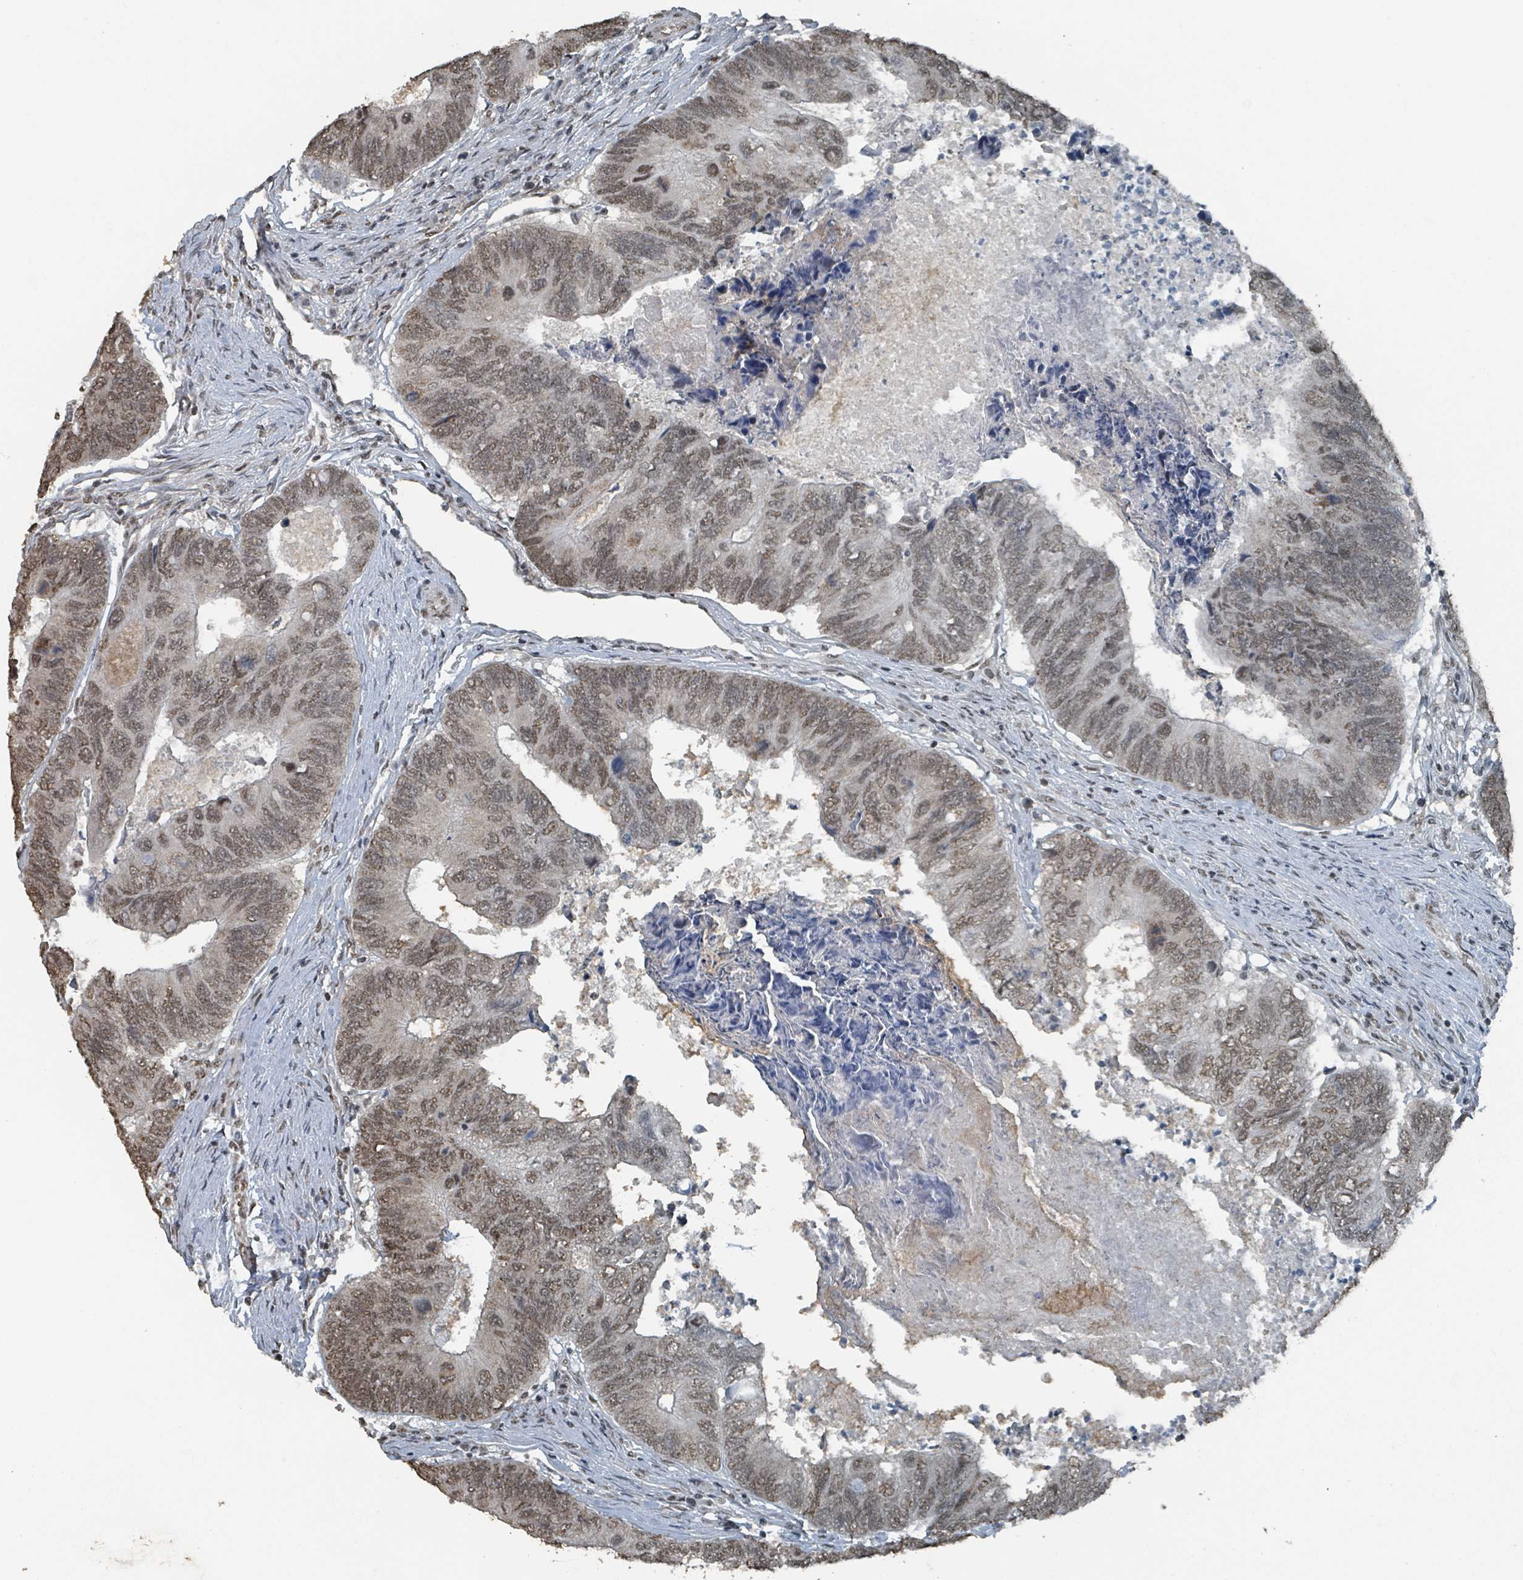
{"staining": {"intensity": "weak", "quantity": ">75%", "location": "nuclear"}, "tissue": "colorectal cancer", "cell_type": "Tumor cells", "image_type": "cancer", "snomed": [{"axis": "morphology", "description": "Adenocarcinoma, NOS"}, {"axis": "topography", "description": "Colon"}], "caption": "Protein staining reveals weak nuclear staining in approximately >75% of tumor cells in adenocarcinoma (colorectal). (DAB (3,3'-diaminobenzidine) = brown stain, brightfield microscopy at high magnification).", "gene": "PHIP", "patient": {"sex": "female", "age": 67}}